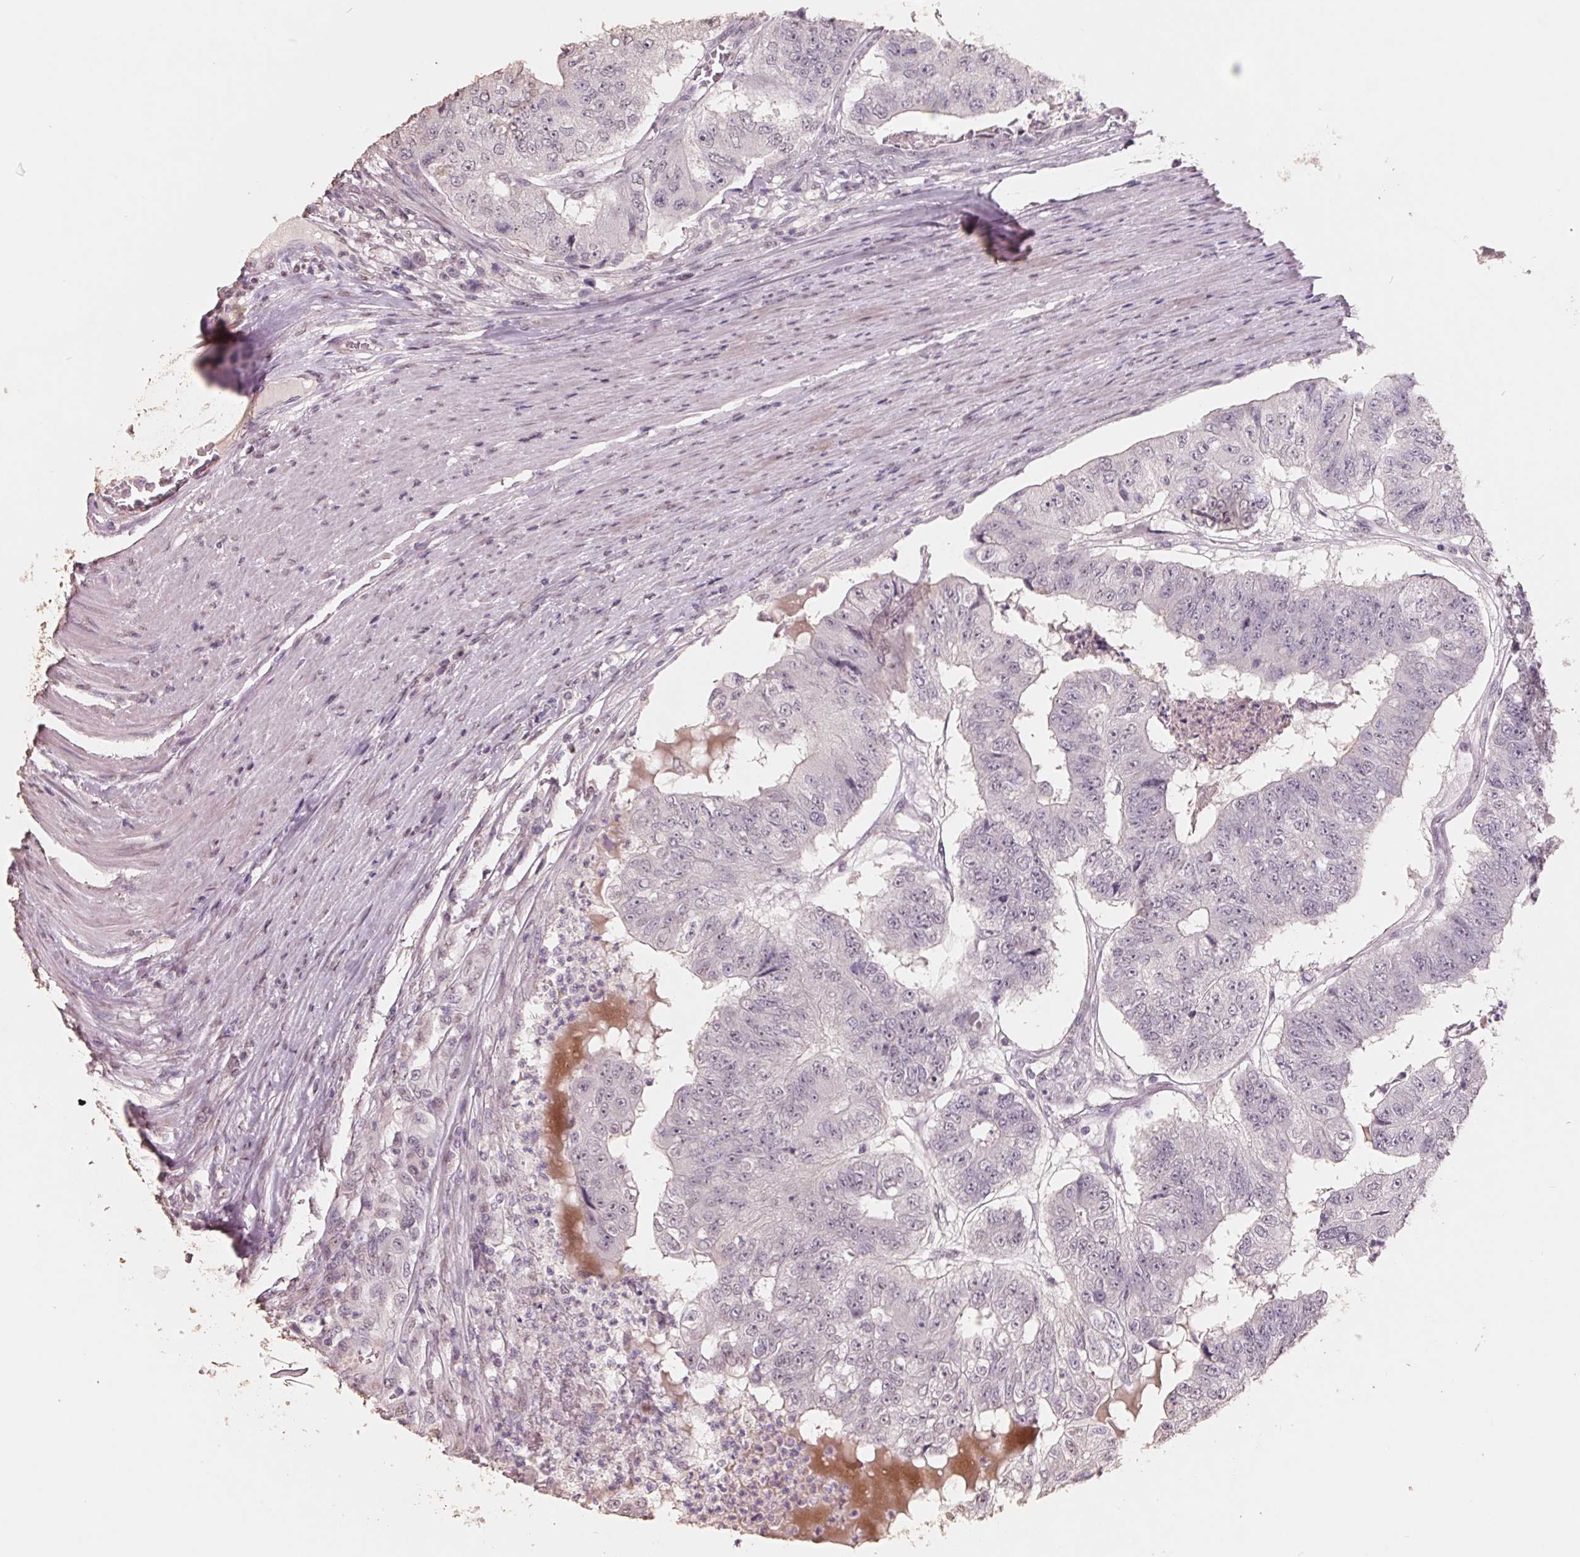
{"staining": {"intensity": "negative", "quantity": "none", "location": "none"}, "tissue": "colorectal cancer", "cell_type": "Tumor cells", "image_type": "cancer", "snomed": [{"axis": "morphology", "description": "Adenocarcinoma, NOS"}, {"axis": "topography", "description": "Colon"}], "caption": "Human colorectal cancer stained for a protein using immunohistochemistry (IHC) displays no staining in tumor cells.", "gene": "FTCD", "patient": {"sex": "female", "age": 67}}